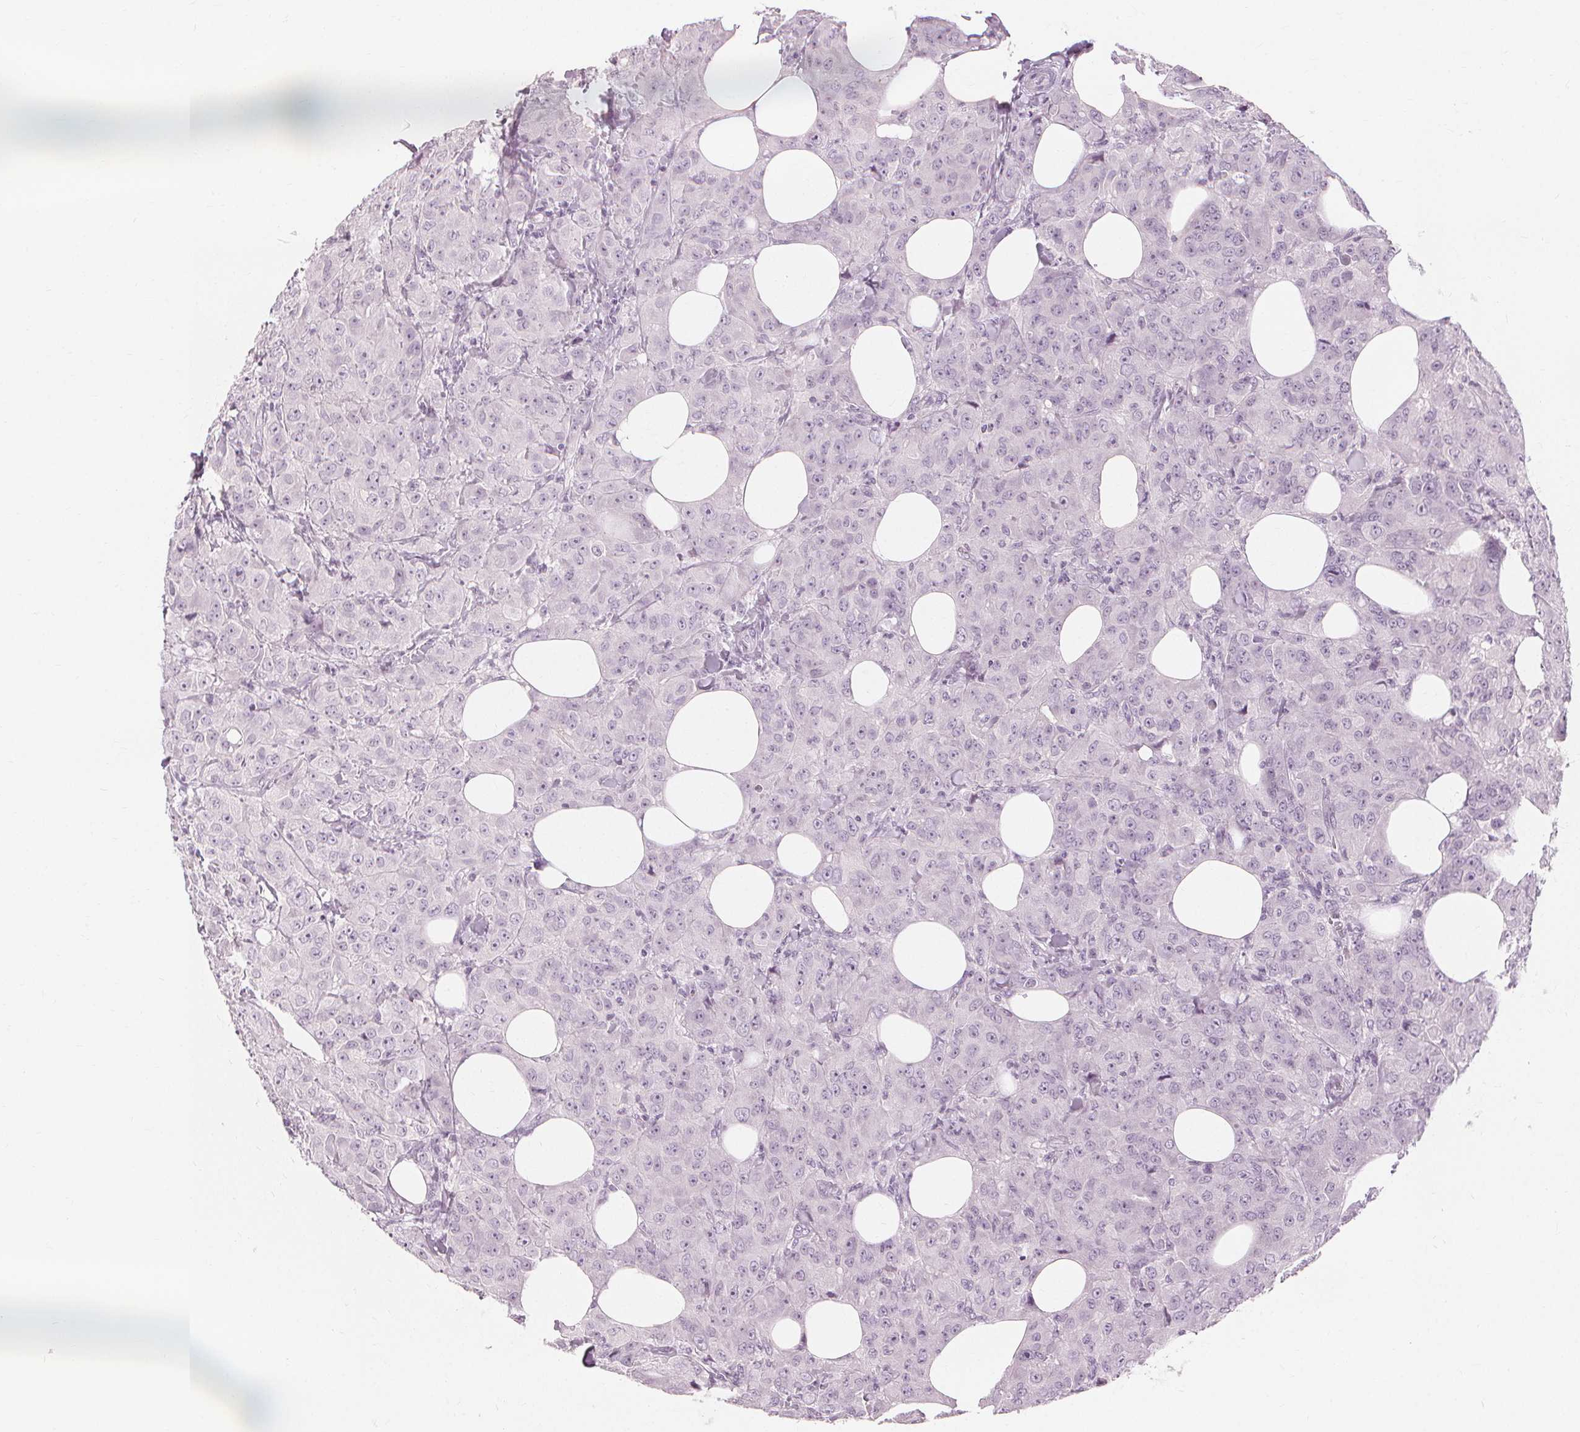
{"staining": {"intensity": "negative", "quantity": "none", "location": "none"}, "tissue": "breast cancer", "cell_type": "Tumor cells", "image_type": "cancer", "snomed": [{"axis": "morphology", "description": "Normal tissue, NOS"}, {"axis": "morphology", "description": "Duct carcinoma"}, {"axis": "topography", "description": "Breast"}], "caption": "Human breast infiltrating ductal carcinoma stained for a protein using IHC shows no staining in tumor cells.", "gene": "MUC12", "patient": {"sex": "female", "age": 43}}